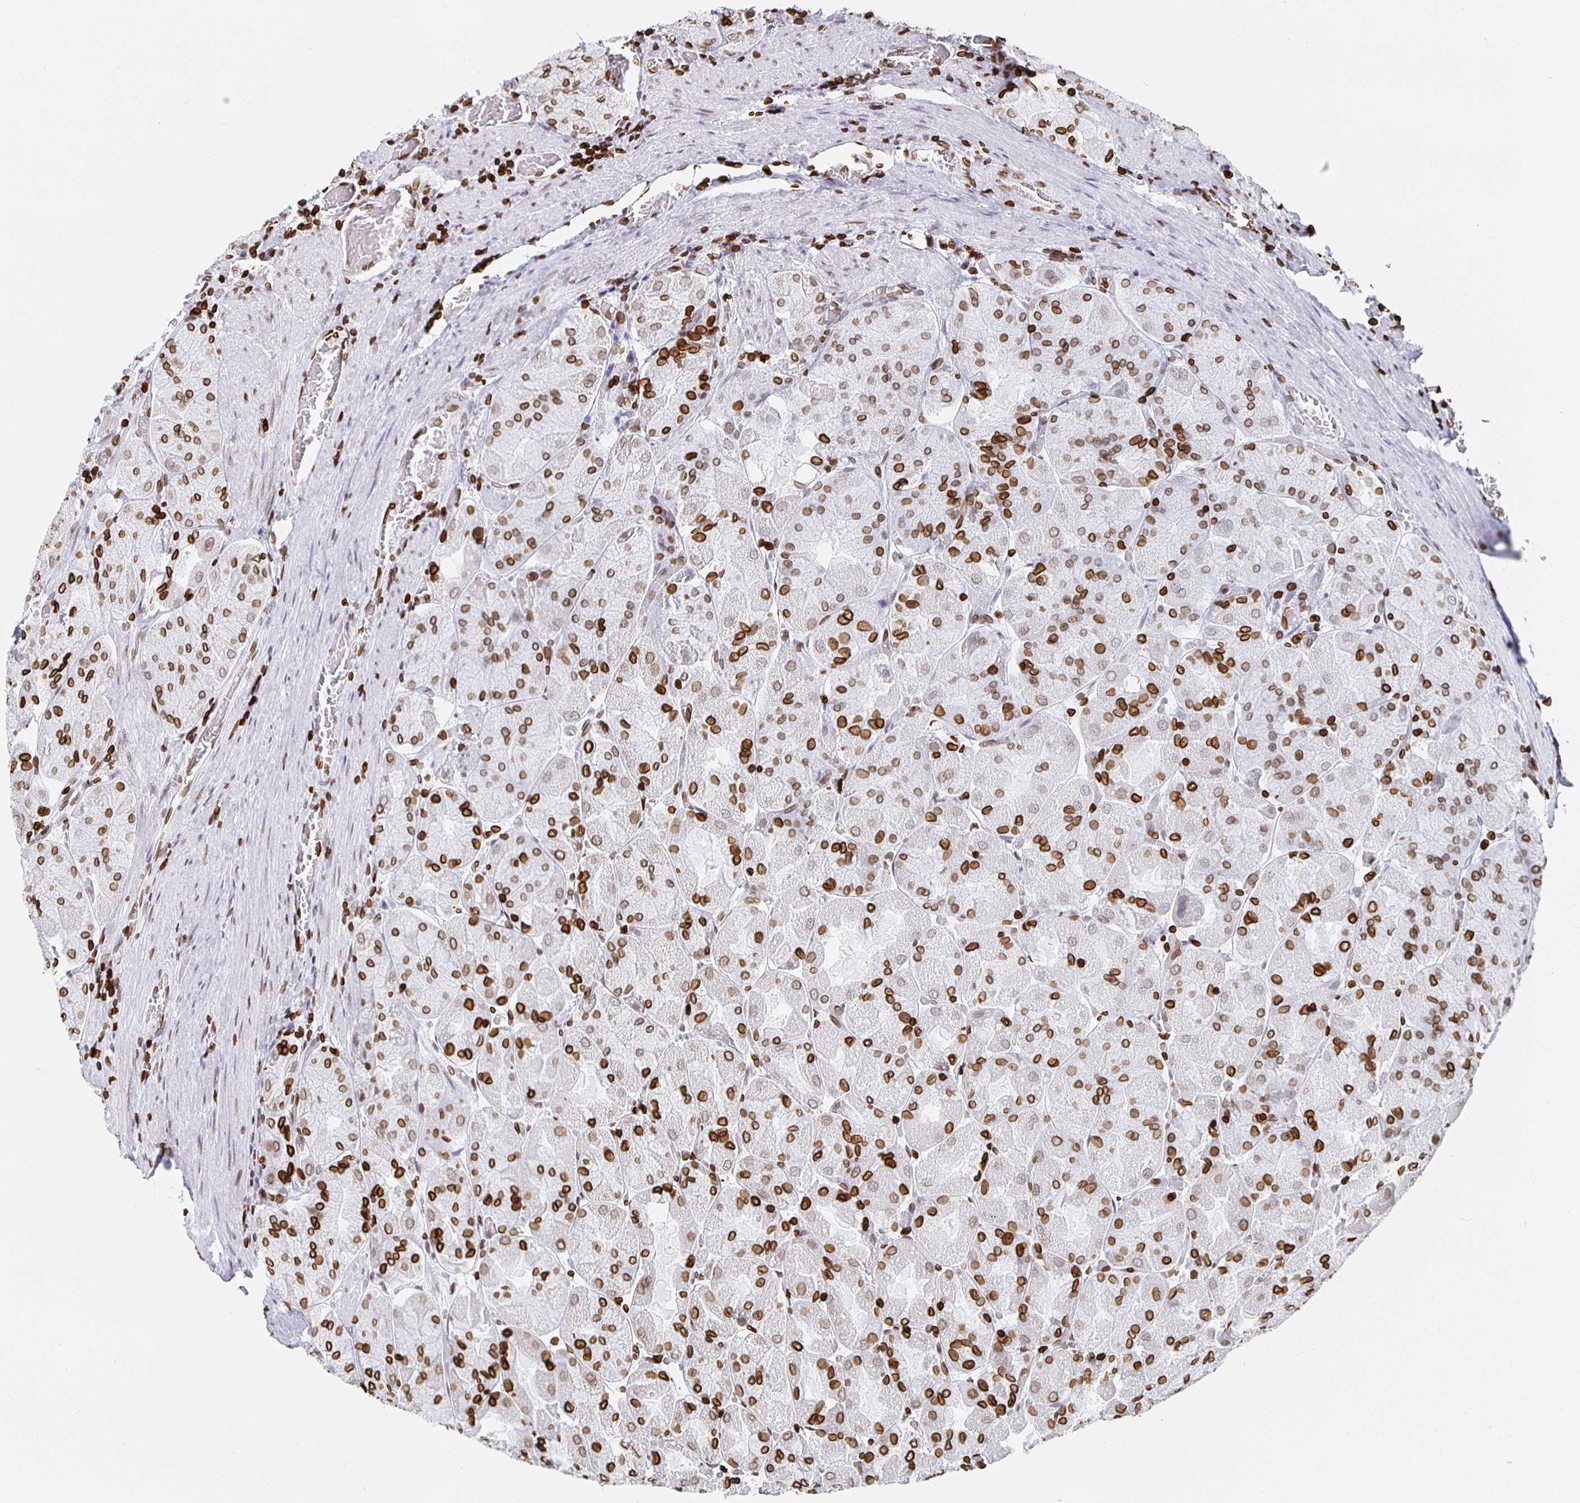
{"staining": {"intensity": "strong", "quantity": ">75%", "location": "cytoplasmic/membranous,nuclear"}, "tissue": "stomach", "cell_type": "Glandular cells", "image_type": "normal", "snomed": [{"axis": "morphology", "description": "Normal tissue, NOS"}, {"axis": "topography", "description": "Stomach"}], "caption": "A brown stain highlights strong cytoplasmic/membranous,nuclear expression of a protein in glandular cells of unremarkable stomach. Nuclei are stained in blue.", "gene": "LMNB1", "patient": {"sex": "female", "age": 61}}